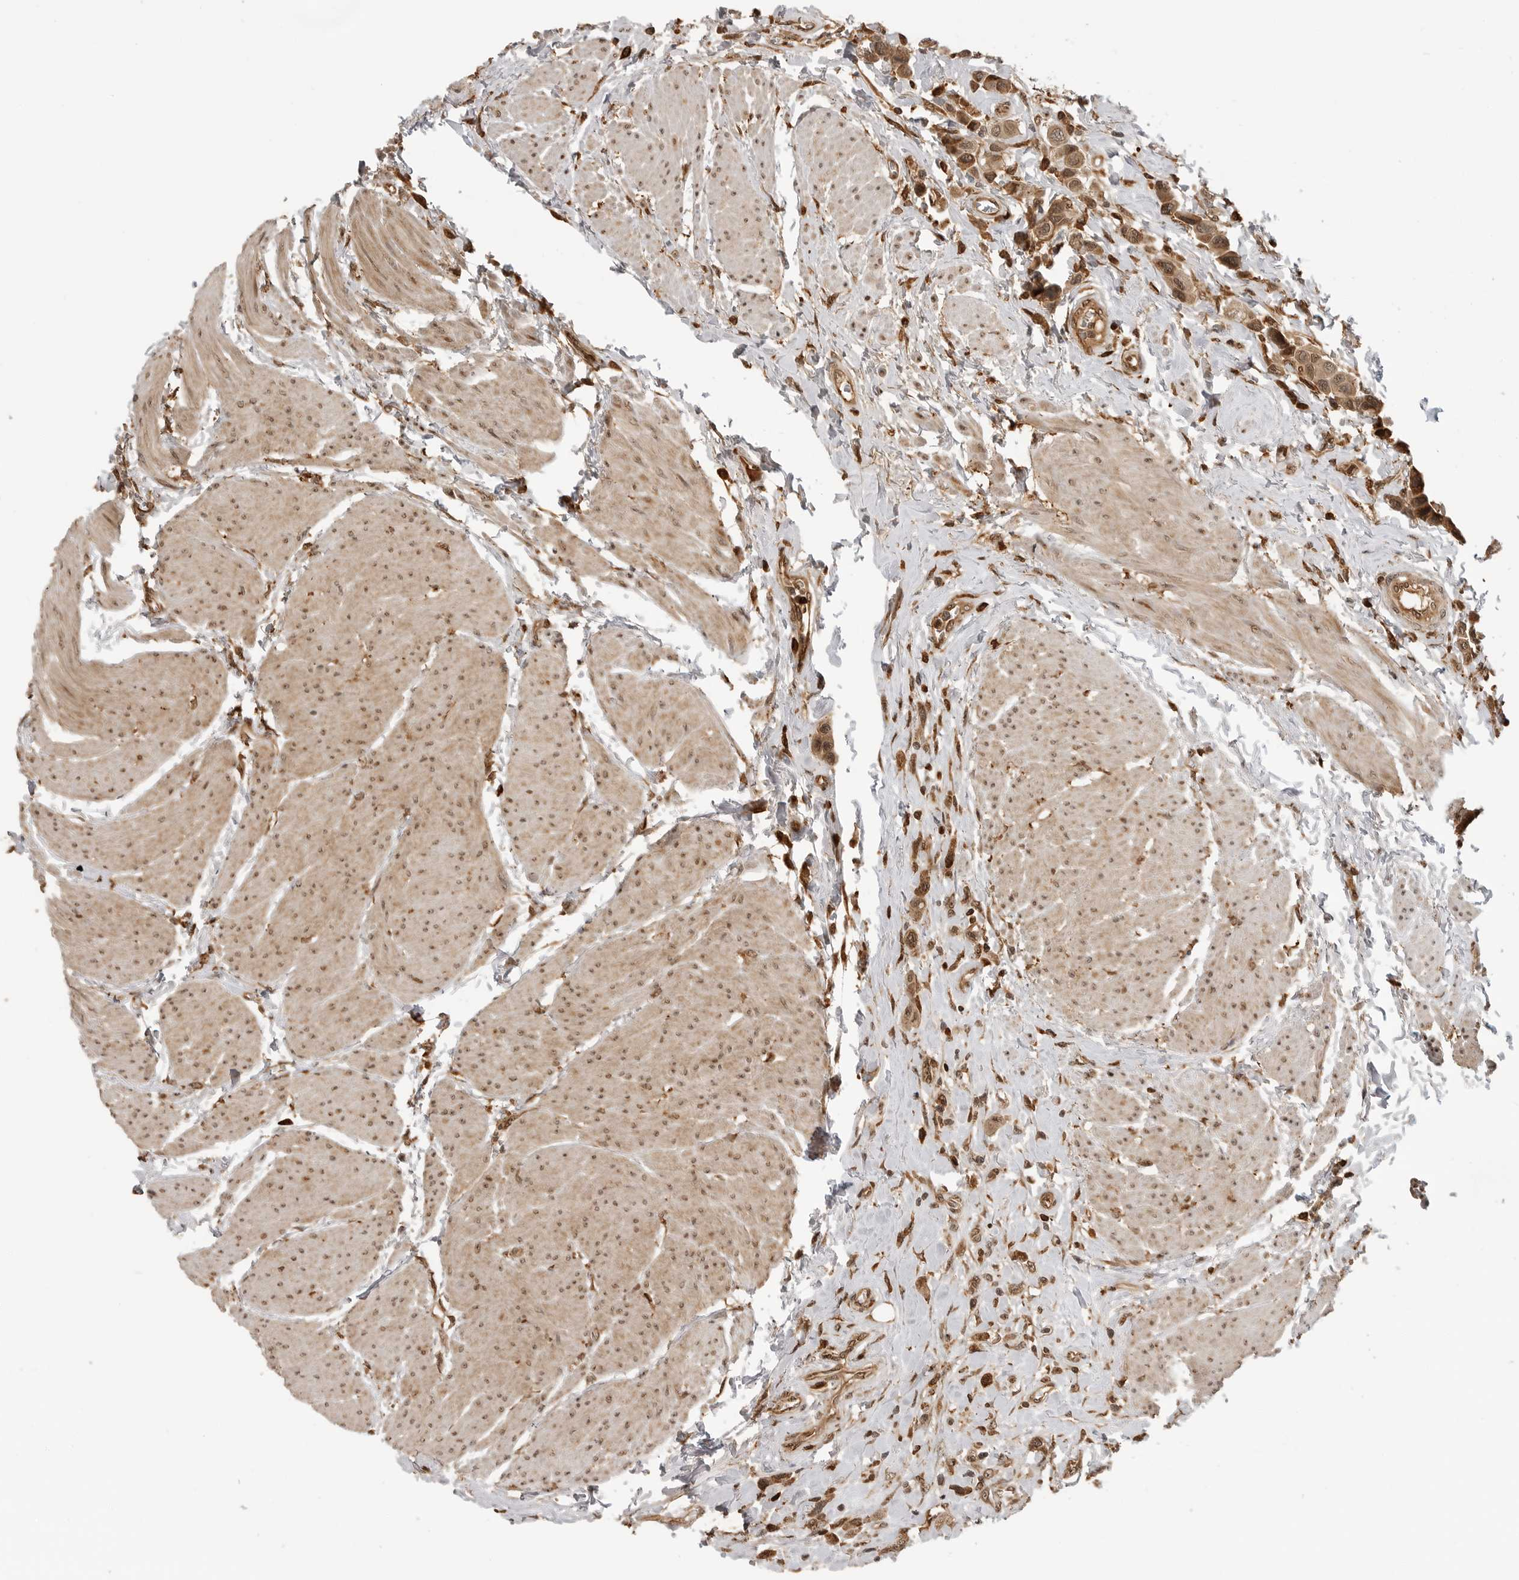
{"staining": {"intensity": "moderate", "quantity": ">75%", "location": "cytoplasmic/membranous,nuclear"}, "tissue": "urothelial cancer", "cell_type": "Tumor cells", "image_type": "cancer", "snomed": [{"axis": "morphology", "description": "Urothelial carcinoma, High grade"}, {"axis": "topography", "description": "Urinary bladder"}], "caption": "Urothelial carcinoma (high-grade) stained with a protein marker shows moderate staining in tumor cells.", "gene": "BMP2K", "patient": {"sex": "male", "age": 50}}